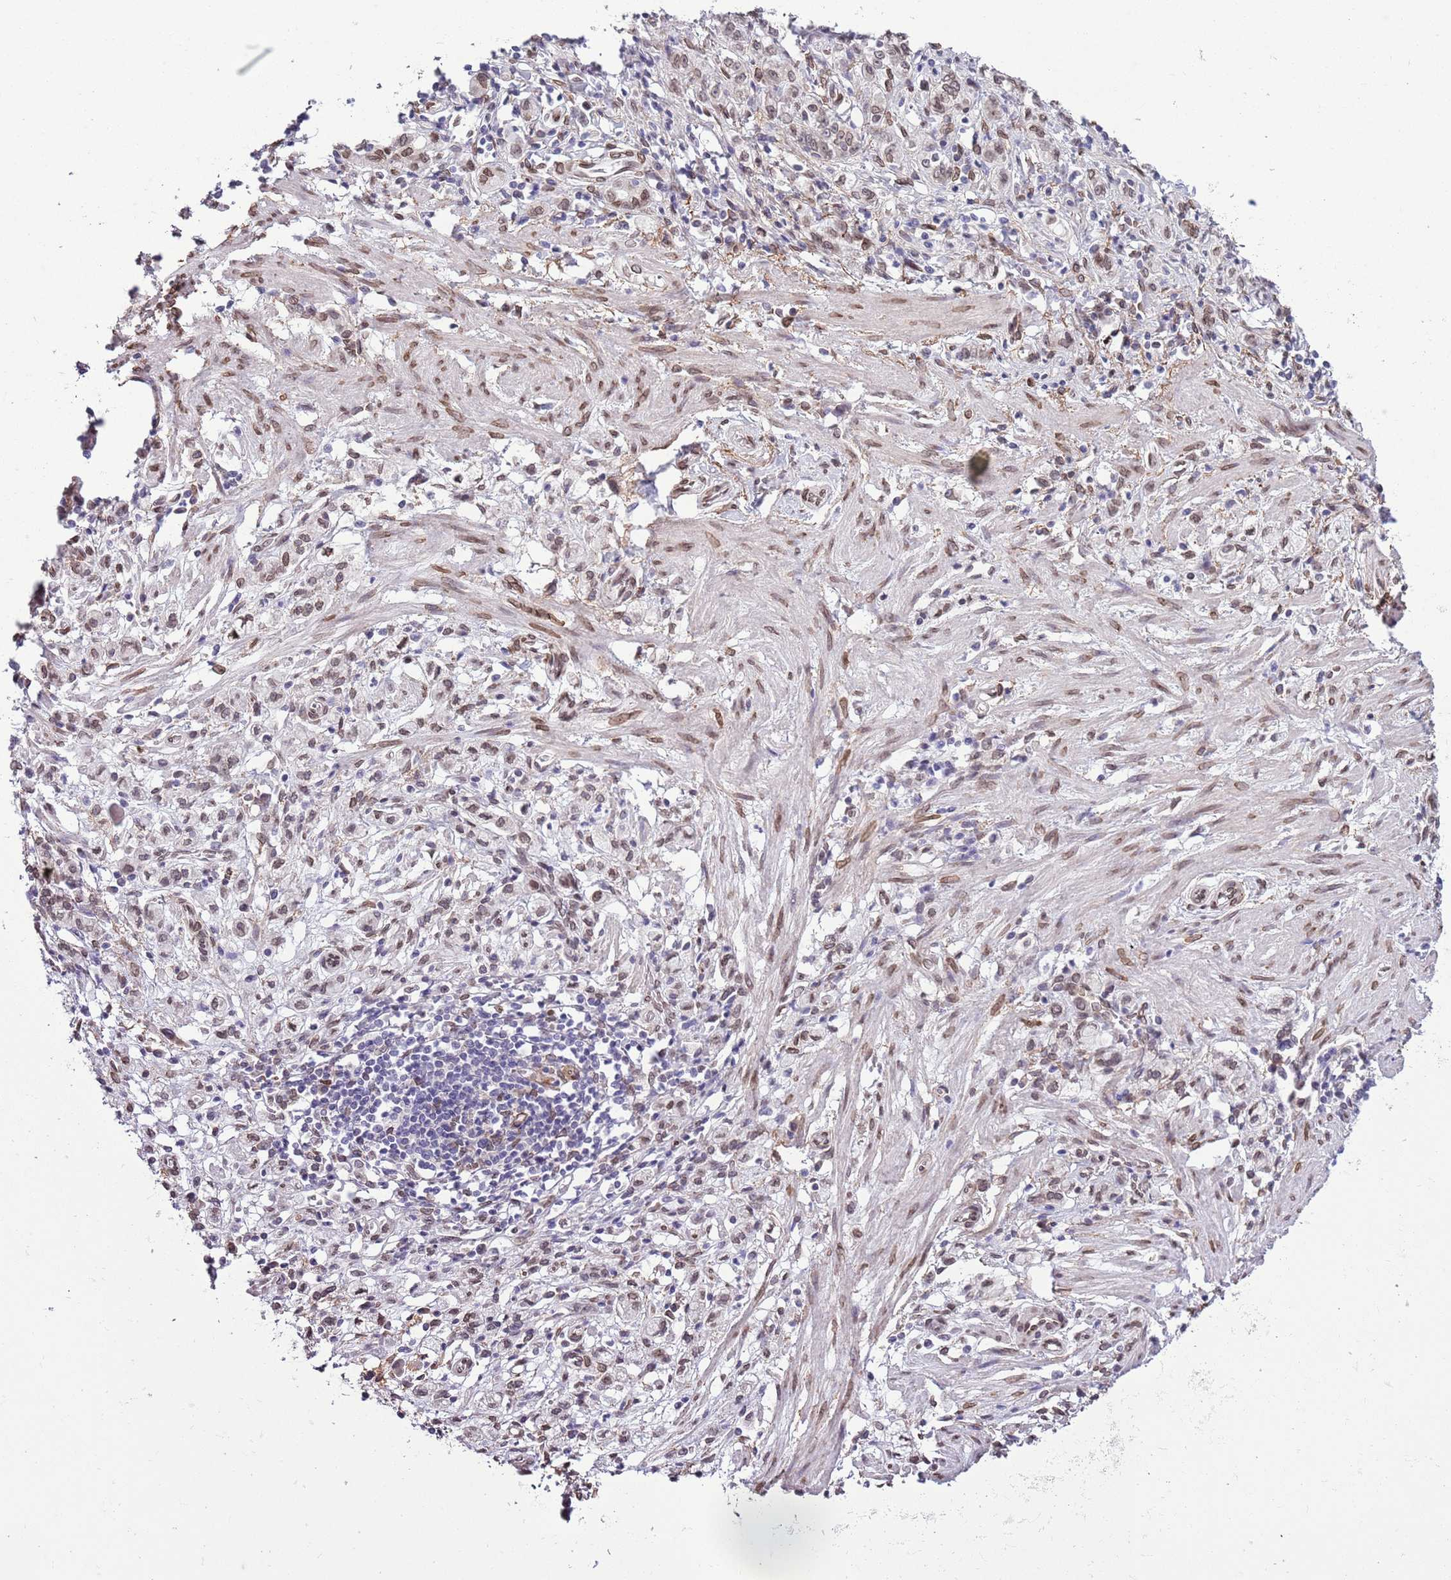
{"staining": {"intensity": "moderate", "quantity": ">75%", "location": "nuclear"}, "tissue": "stomach cancer", "cell_type": "Tumor cells", "image_type": "cancer", "snomed": [{"axis": "morphology", "description": "Adenocarcinoma, NOS"}, {"axis": "topography", "description": "Stomach"}], "caption": "Protein expression analysis of stomach cancer shows moderate nuclear expression in about >75% of tumor cells.", "gene": "ZGLP1", "patient": {"sex": "male", "age": 77}}